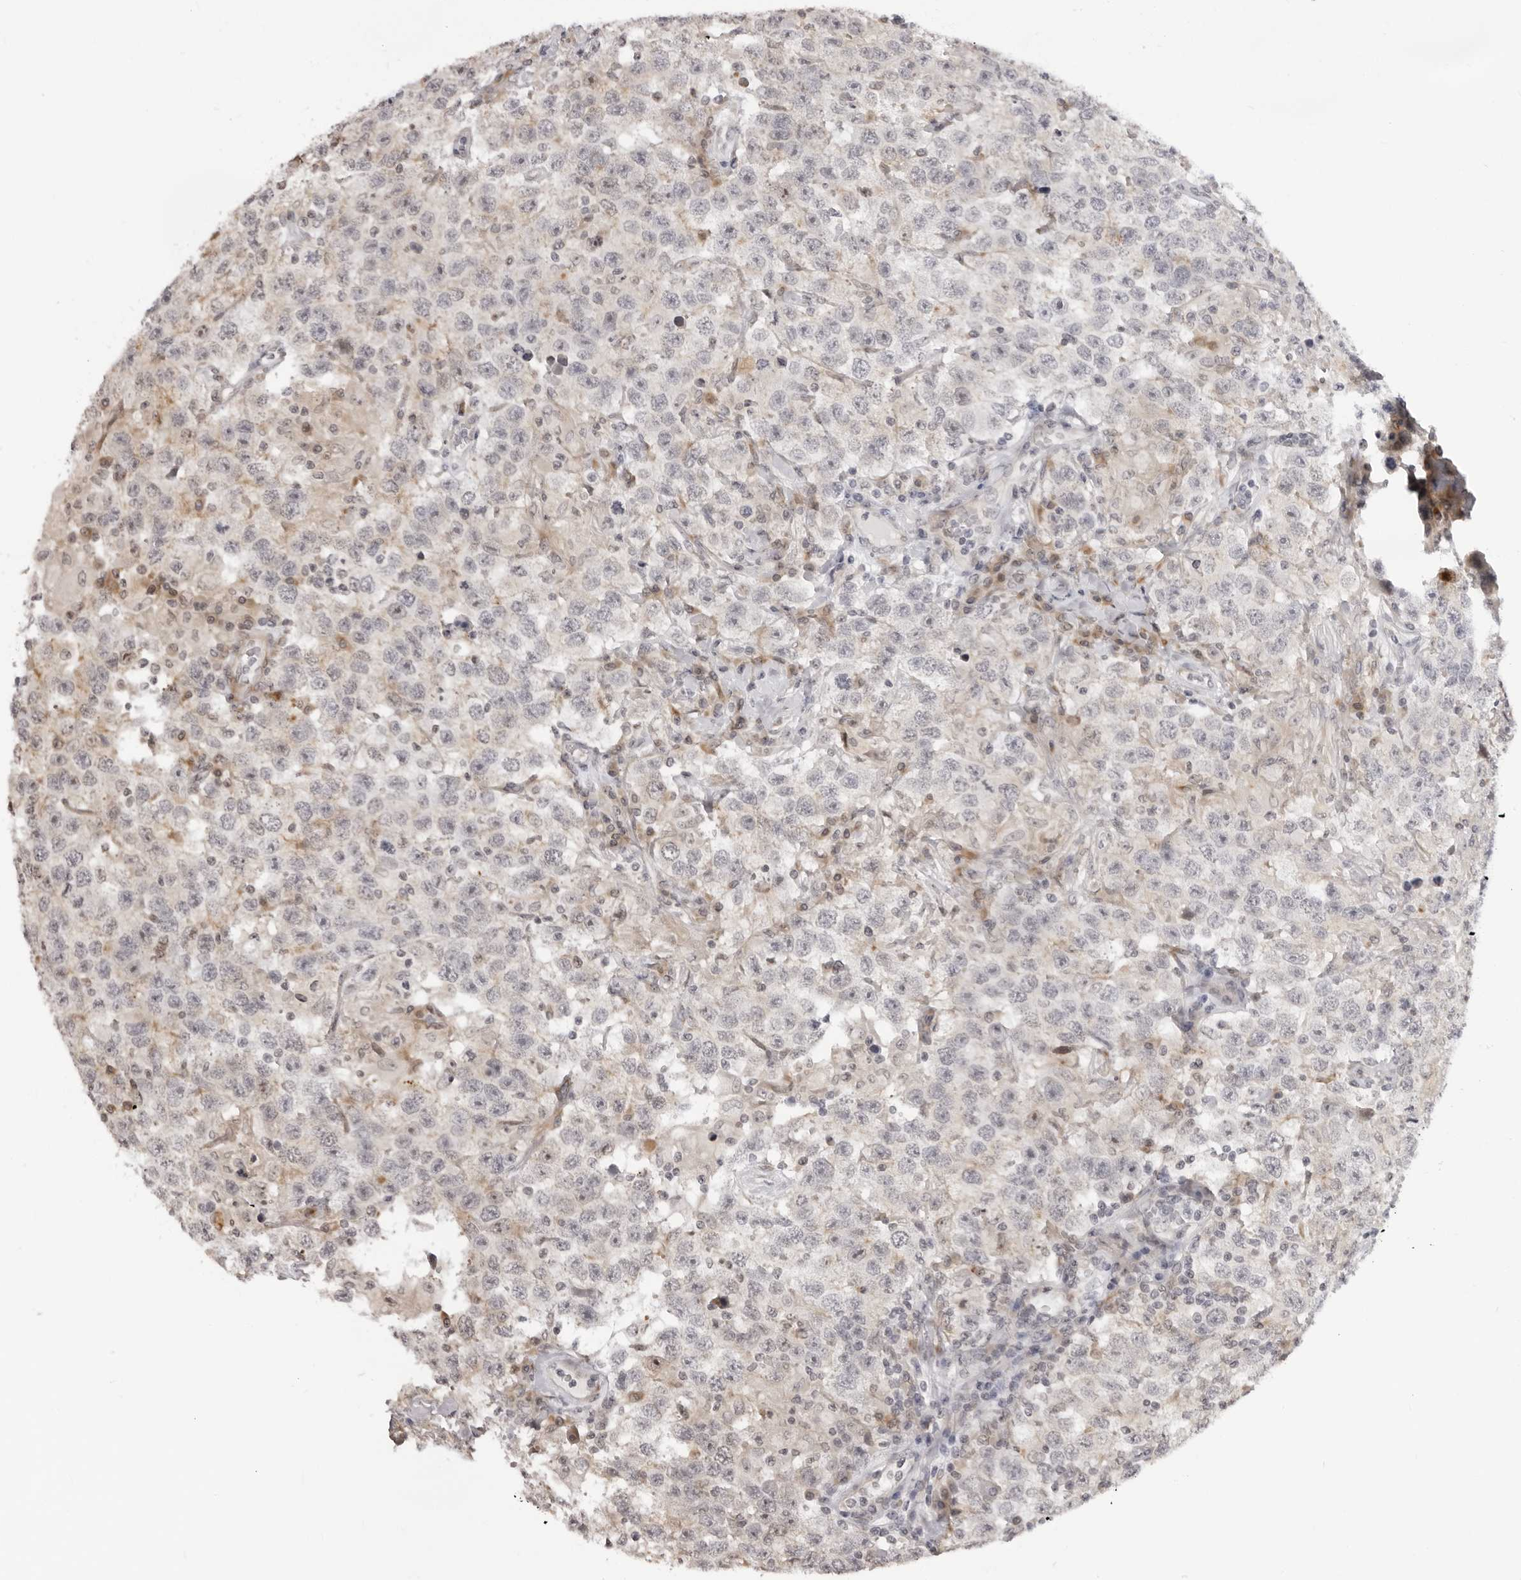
{"staining": {"intensity": "negative", "quantity": "none", "location": "none"}, "tissue": "testis cancer", "cell_type": "Tumor cells", "image_type": "cancer", "snomed": [{"axis": "morphology", "description": "Seminoma, NOS"}, {"axis": "topography", "description": "Testis"}], "caption": "An immunohistochemistry (IHC) histopathology image of testis seminoma is shown. There is no staining in tumor cells of testis seminoma.", "gene": "SRGAP2", "patient": {"sex": "male", "age": 41}}